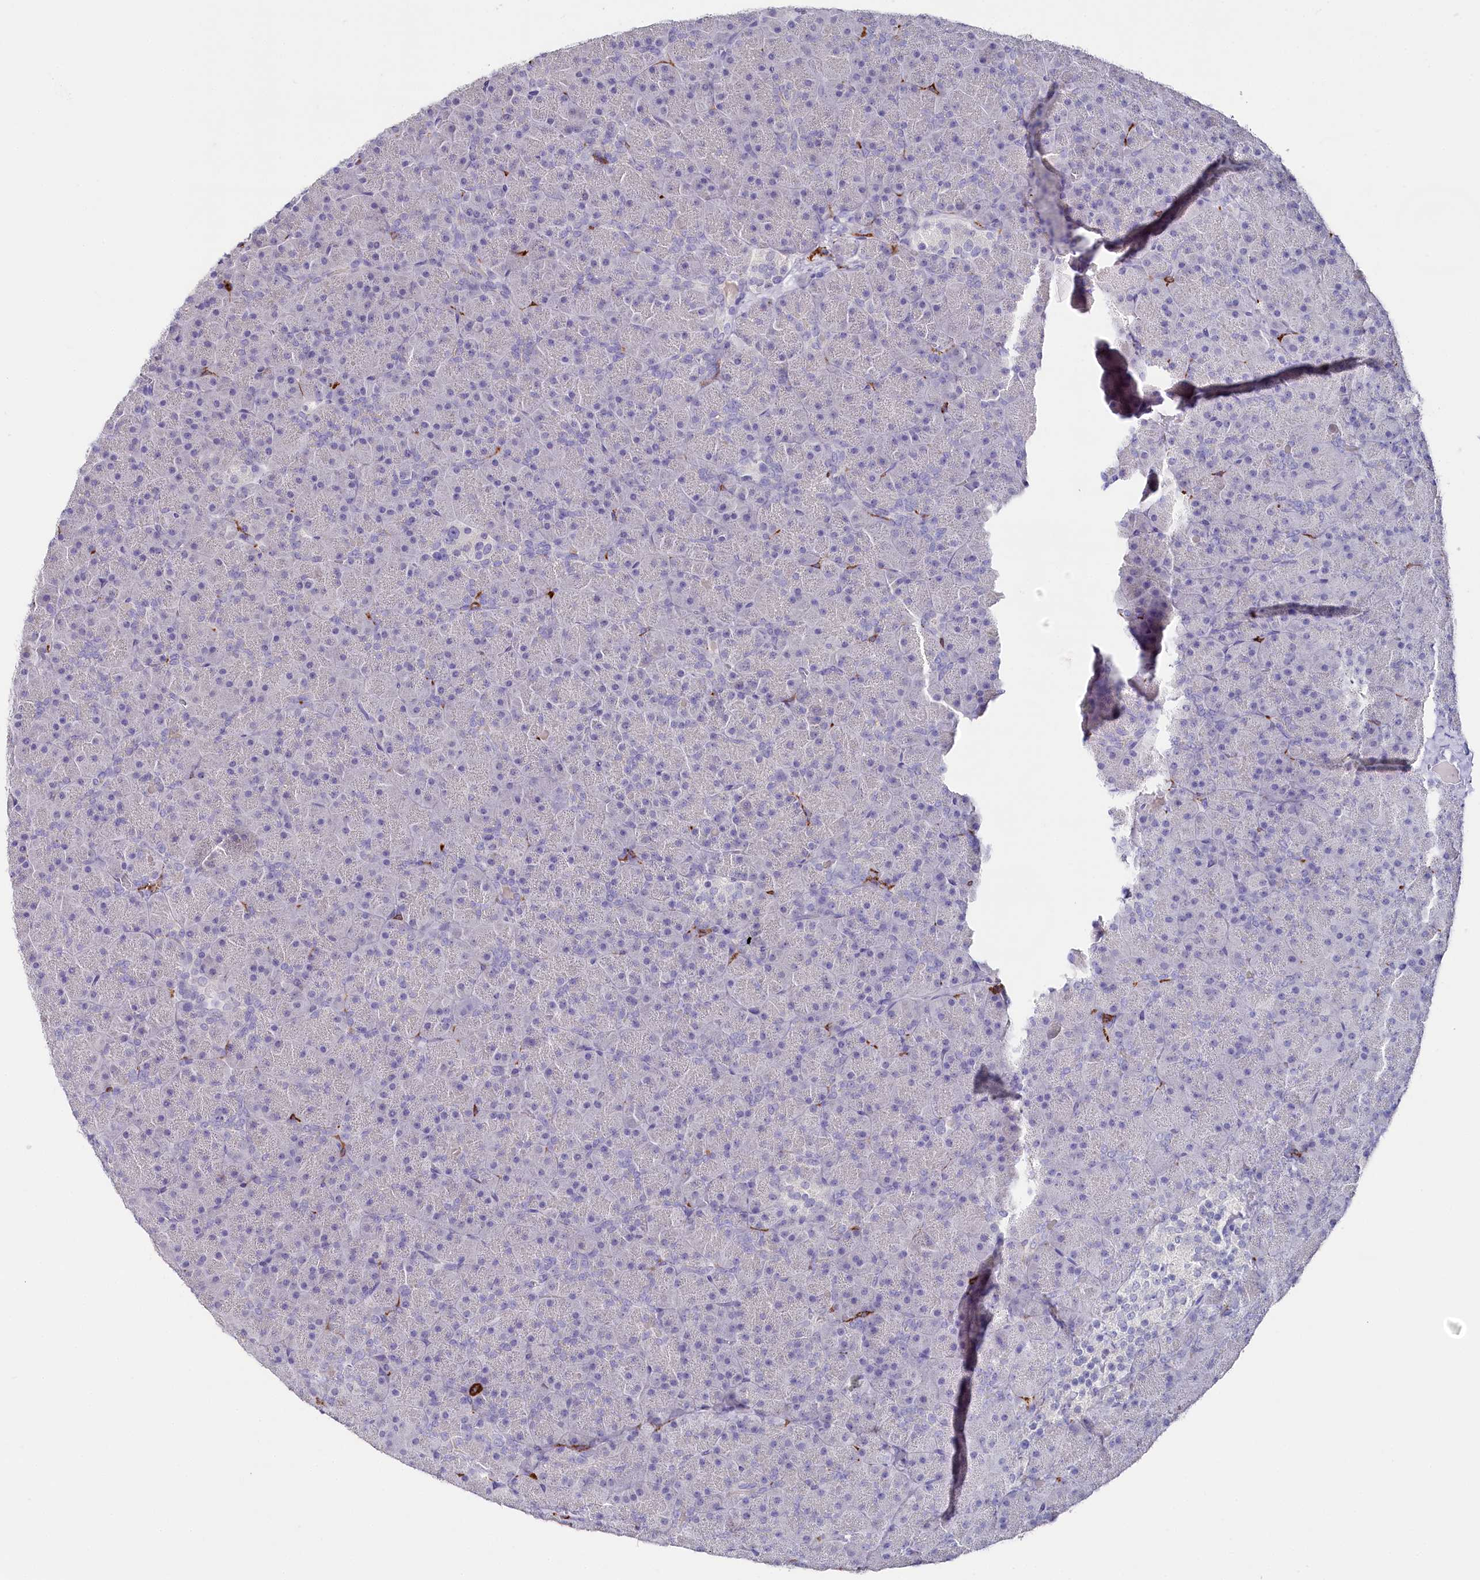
{"staining": {"intensity": "negative", "quantity": "none", "location": "none"}, "tissue": "pancreas", "cell_type": "Exocrine glandular cells", "image_type": "normal", "snomed": [{"axis": "morphology", "description": "Normal tissue, NOS"}, {"axis": "topography", "description": "Pancreas"}], "caption": "This is a micrograph of immunohistochemistry (IHC) staining of benign pancreas, which shows no positivity in exocrine glandular cells.", "gene": "CLEC4M", "patient": {"sex": "male", "age": 36}}